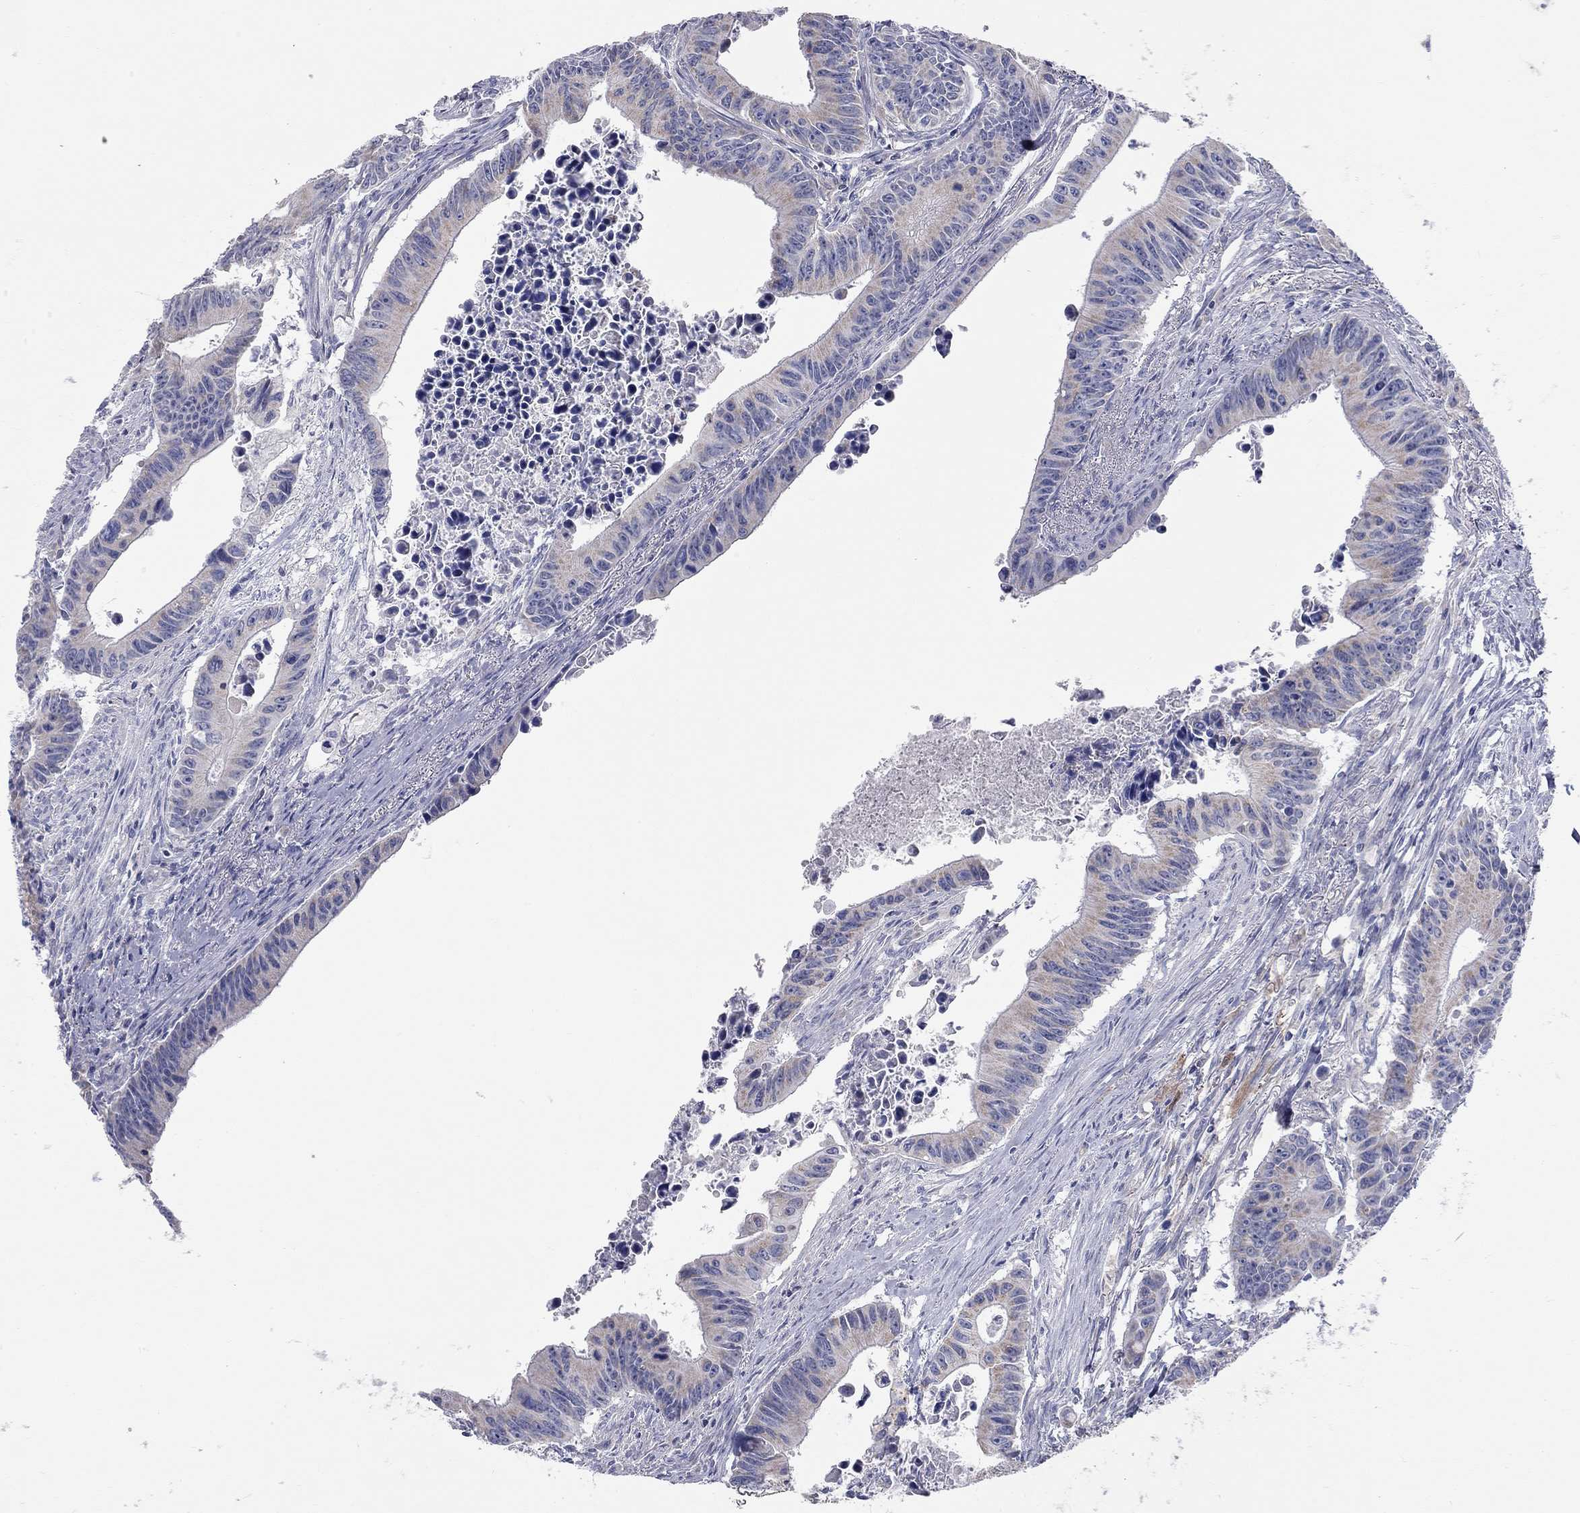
{"staining": {"intensity": "weak", "quantity": "25%-75%", "location": "cytoplasmic/membranous"}, "tissue": "colorectal cancer", "cell_type": "Tumor cells", "image_type": "cancer", "snomed": [{"axis": "morphology", "description": "Adenocarcinoma, NOS"}, {"axis": "topography", "description": "Colon"}], "caption": "Immunohistochemistry (IHC) (DAB (3,3'-diaminobenzidine)) staining of human colorectal adenocarcinoma exhibits weak cytoplasmic/membranous protein expression in about 25%-75% of tumor cells.", "gene": "CFAP161", "patient": {"sex": "female", "age": 87}}